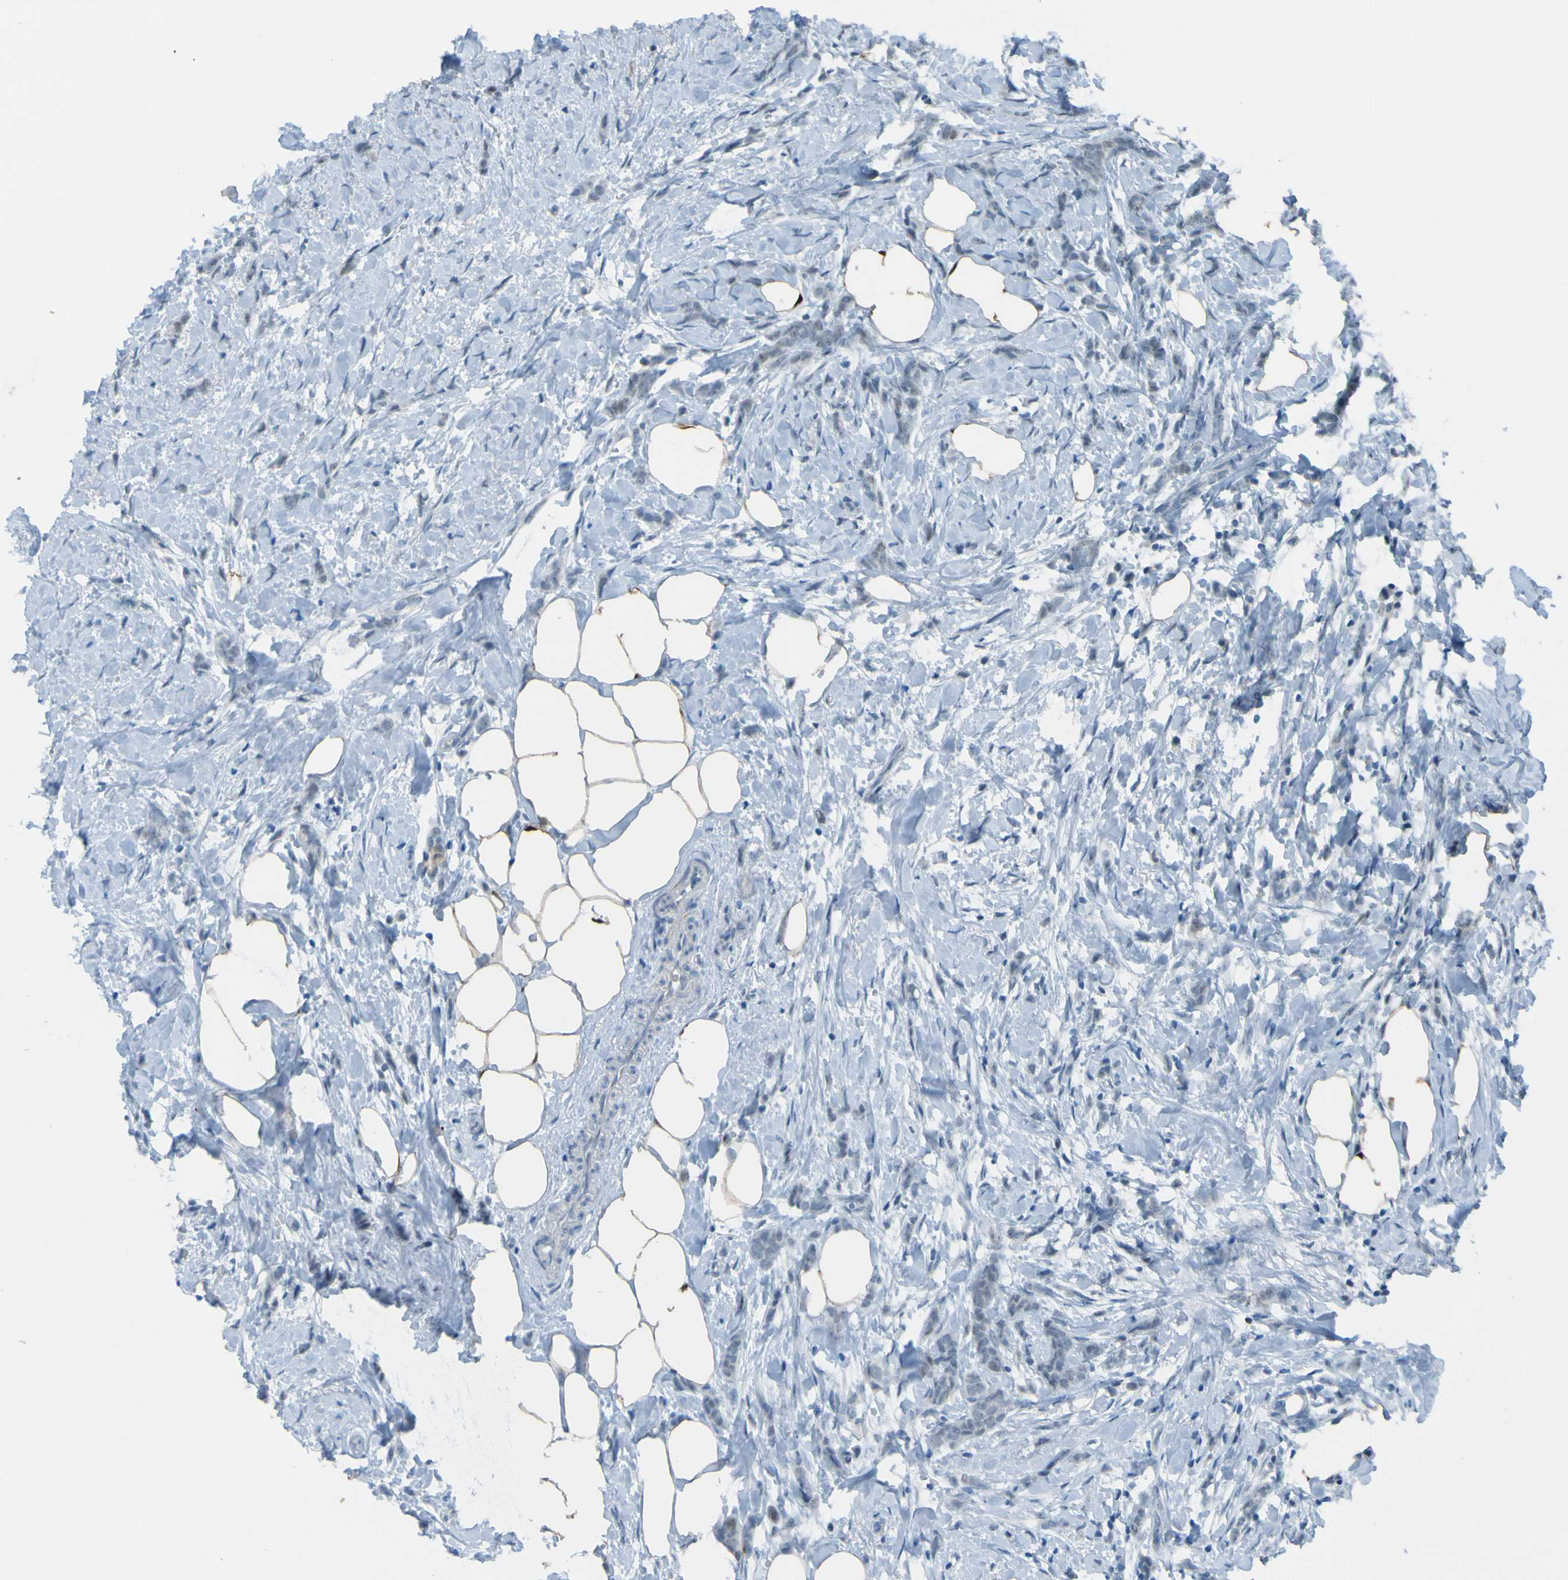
{"staining": {"intensity": "negative", "quantity": "none", "location": "none"}, "tissue": "breast cancer", "cell_type": "Tumor cells", "image_type": "cancer", "snomed": [{"axis": "morphology", "description": "Lobular carcinoma, in situ"}, {"axis": "morphology", "description": "Lobular carcinoma"}, {"axis": "topography", "description": "Breast"}], "caption": "Tumor cells are negative for protein expression in human breast cancer.", "gene": "USP36", "patient": {"sex": "female", "age": 41}}